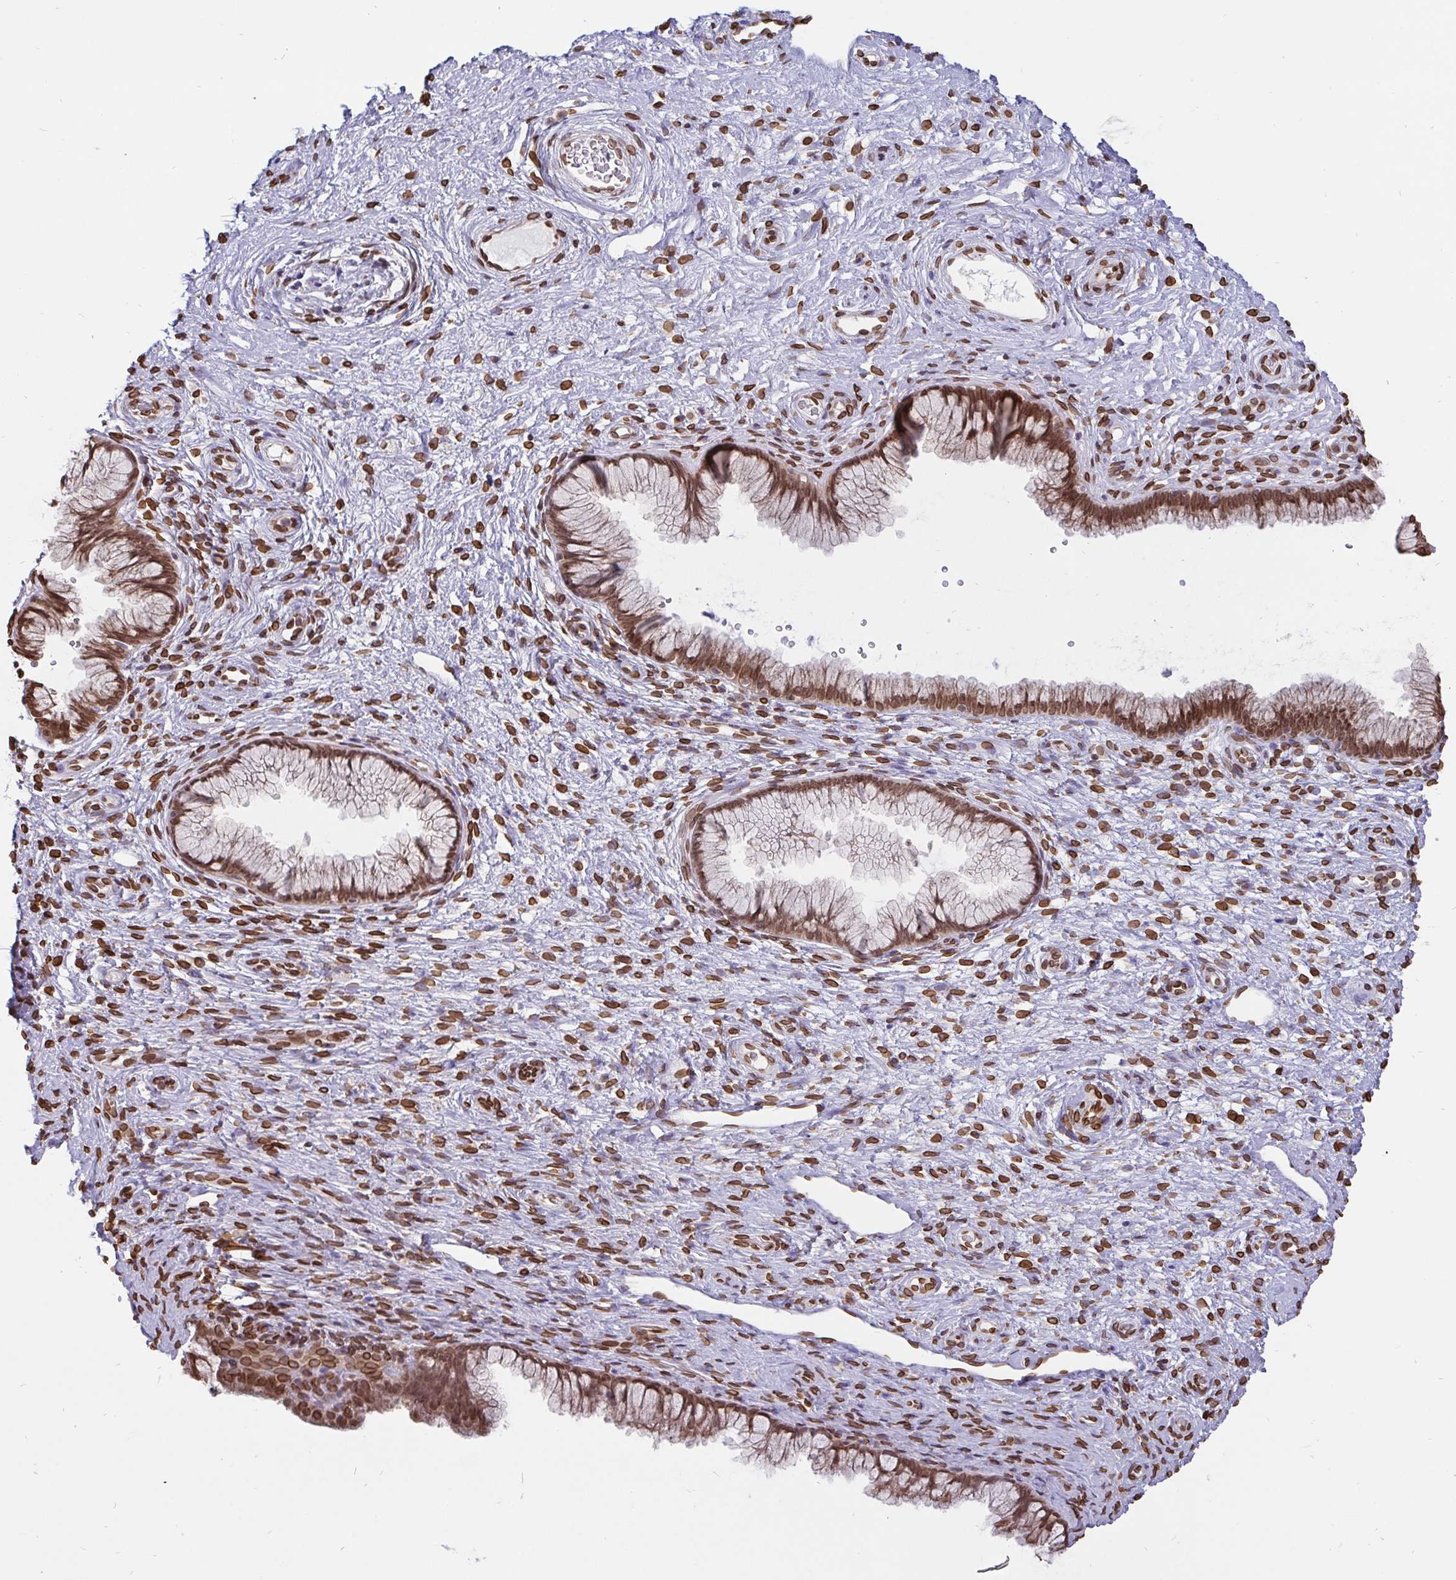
{"staining": {"intensity": "moderate", "quantity": ">75%", "location": "cytoplasmic/membranous,nuclear"}, "tissue": "cervix", "cell_type": "Glandular cells", "image_type": "normal", "snomed": [{"axis": "morphology", "description": "Normal tissue, NOS"}, {"axis": "topography", "description": "Cervix"}], "caption": "DAB immunohistochemical staining of benign human cervix exhibits moderate cytoplasmic/membranous,nuclear protein positivity in approximately >75% of glandular cells.", "gene": "EMD", "patient": {"sex": "female", "age": 34}}